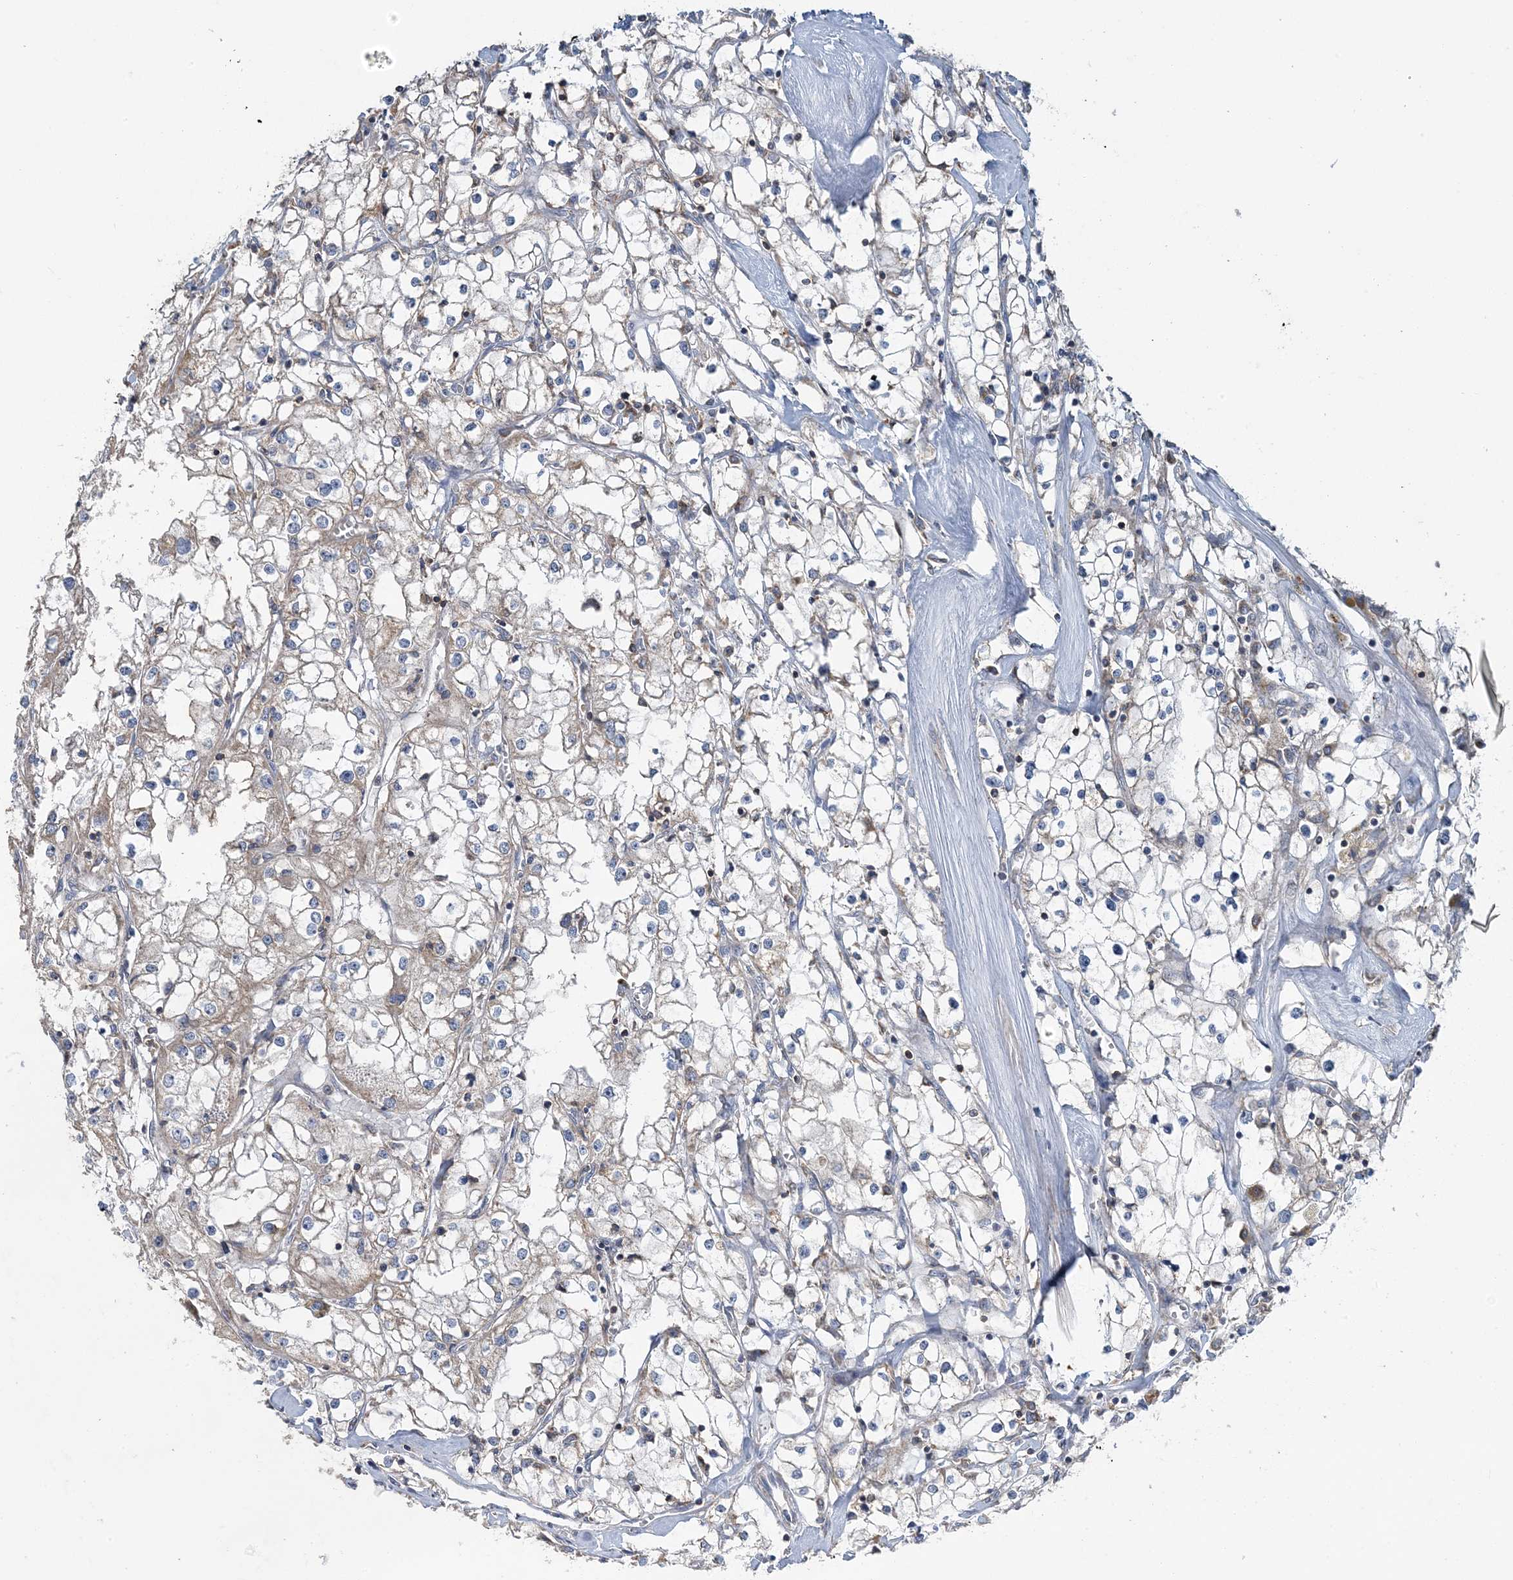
{"staining": {"intensity": "weak", "quantity": "<25%", "location": "cytoplasmic/membranous"}, "tissue": "renal cancer", "cell_type": "Tumor cells", "image_type": "cancer", "snomed": [{"axis": "morphology", "description": "Adenocarcinoma, NOS"}, {"axis": "topography", "description": "Kidney"}], "caption": "Image shows no significant protein positivity in tumor cells of renal cancer. (DAB immunohistochemistry, high magnification).", "gene": "TMLHE", "patient": {"sex": "male", "age": 56}}